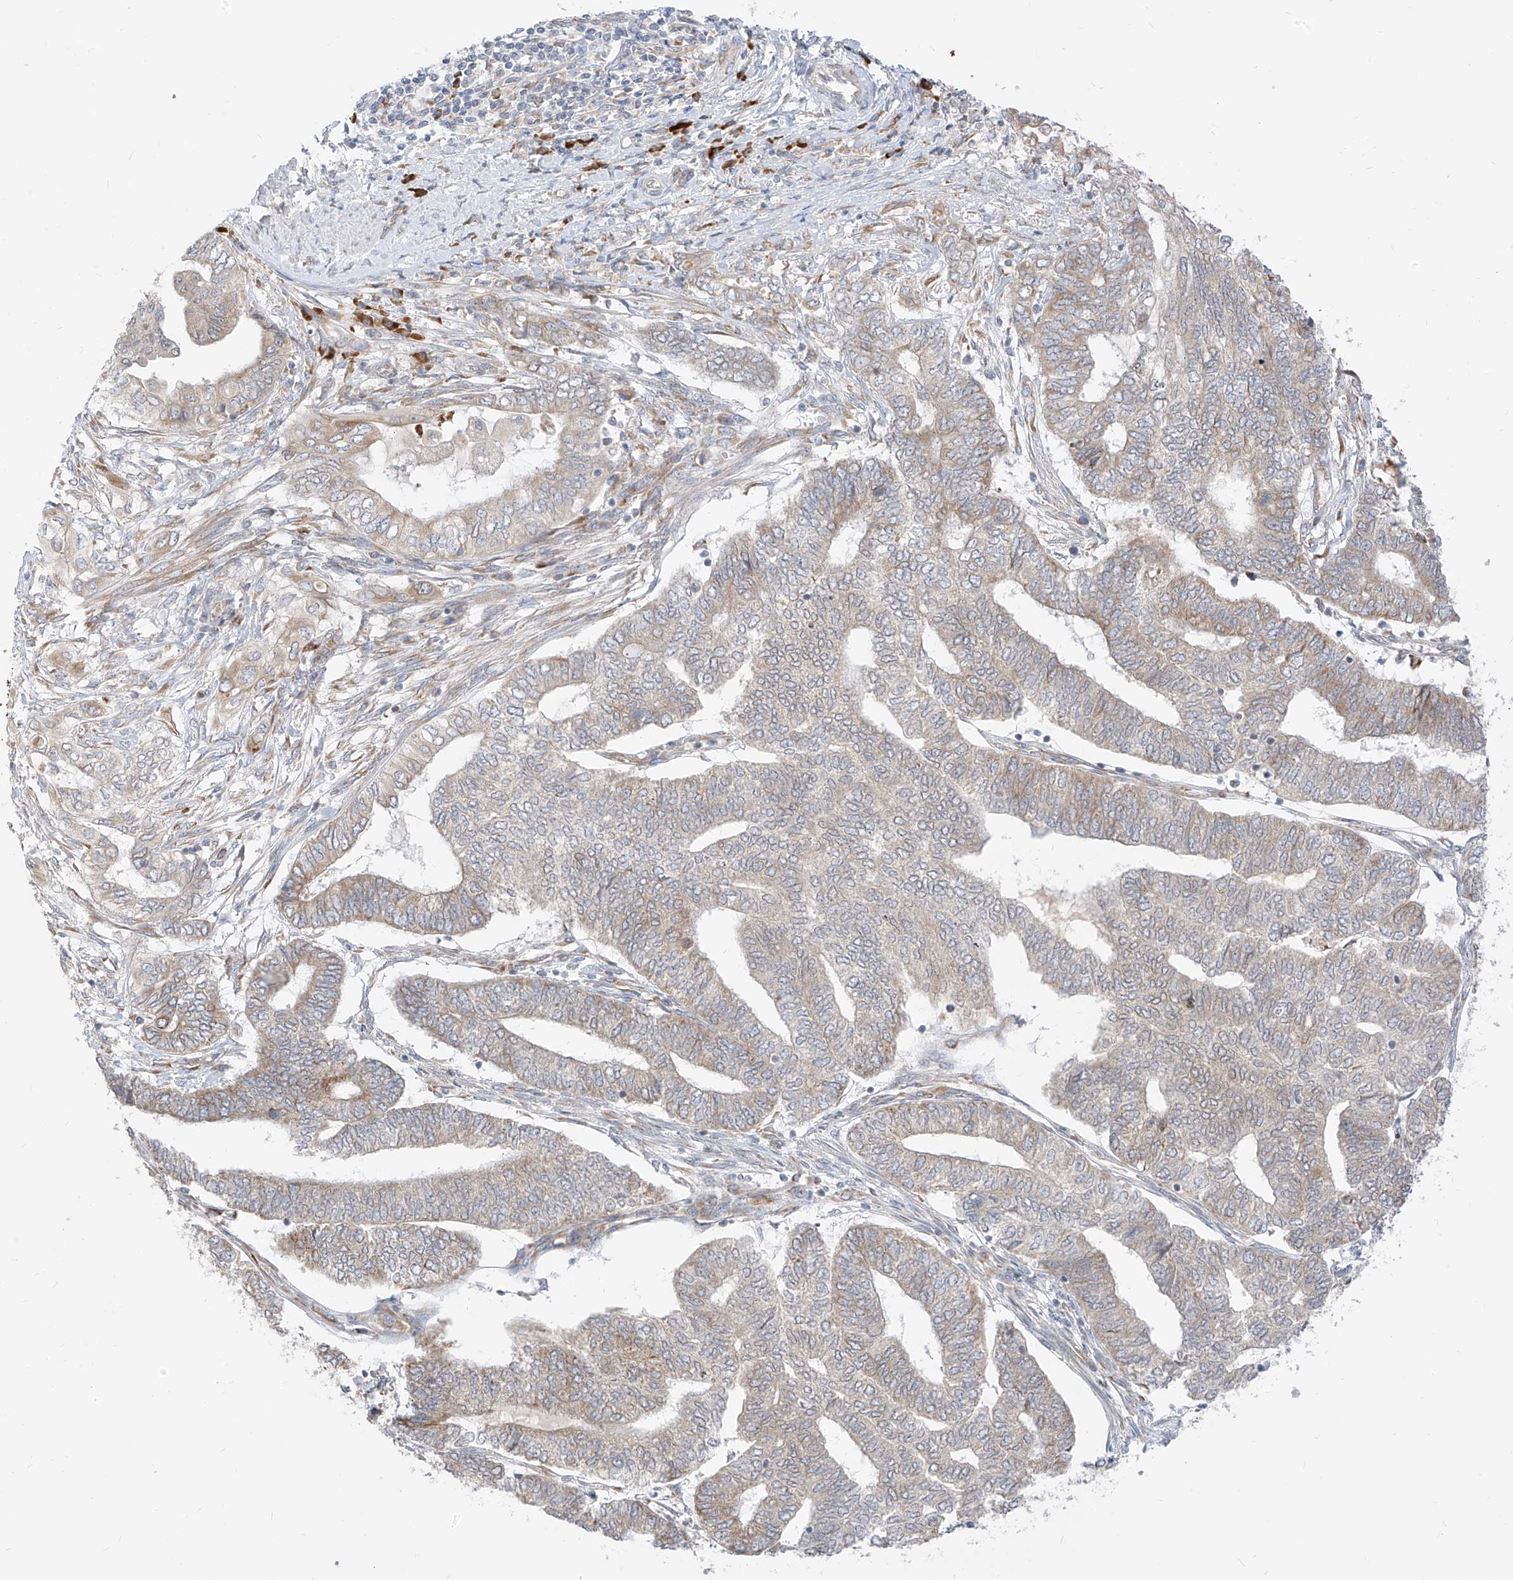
{"staining": {"intensity": "weak", "quantity": "<25%", "location": "cytoplasmic/membranous"}, "tissue": "endometrial cancer", "cell_type": "Tumor cells", "image_type": "cancer", "snomed": [{"axis": "morphology", "description": "Adenocarcinoma, NOS"}, {"axis": "topography", "description": "Uterus"}, {"axis": "topography", "description": "Endometrium"}], "caption": "The image shows no staining of tumor cells in endometrial cancer (adenocarcinoma). (DAB immunohistochemistry, high magnification).", "gene": "STT3A", "patient": {"sex": "female", "age": 70}}